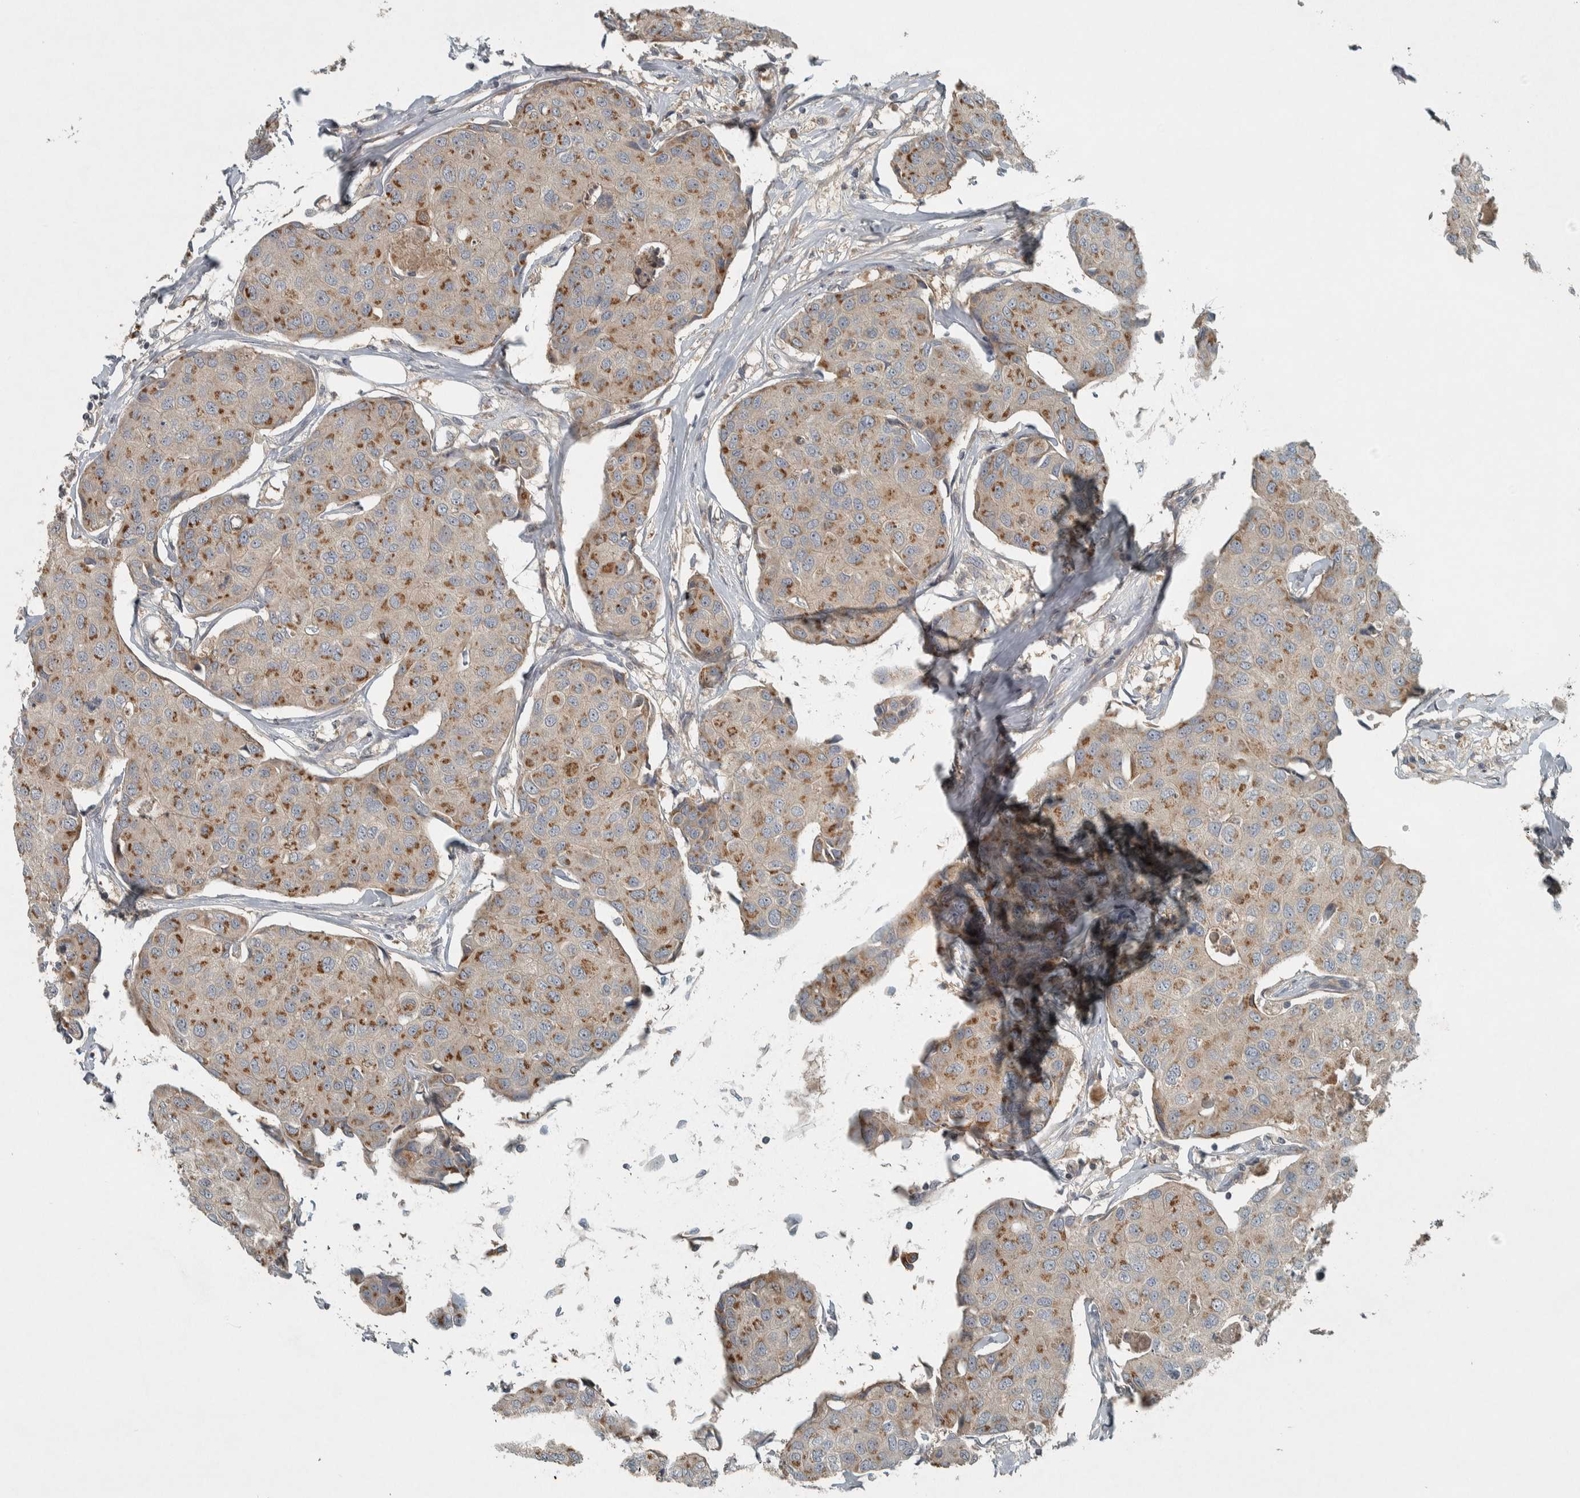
{"staining": {"intensity": "moderate", "quantity": ">75%", "location": "cytoplasmic/membranous"}, "tissue": "breast cancer", "cell_type": "Tumor cells", "image_type": "cancer", "snomed": [{"axis": "morphology", "description": "Duct carcinoma"}, {"axis": "topography", "description": "Breast"}], "caption": "Human breast cancer (infiltrating ductal carcinoma) stained with a brown dye displays moderate cytoplasmic/membranous positive staining in about >75% of tumor cells.", "gene": "CLCN2", "patient": {"sex": "female", "age": 80}}